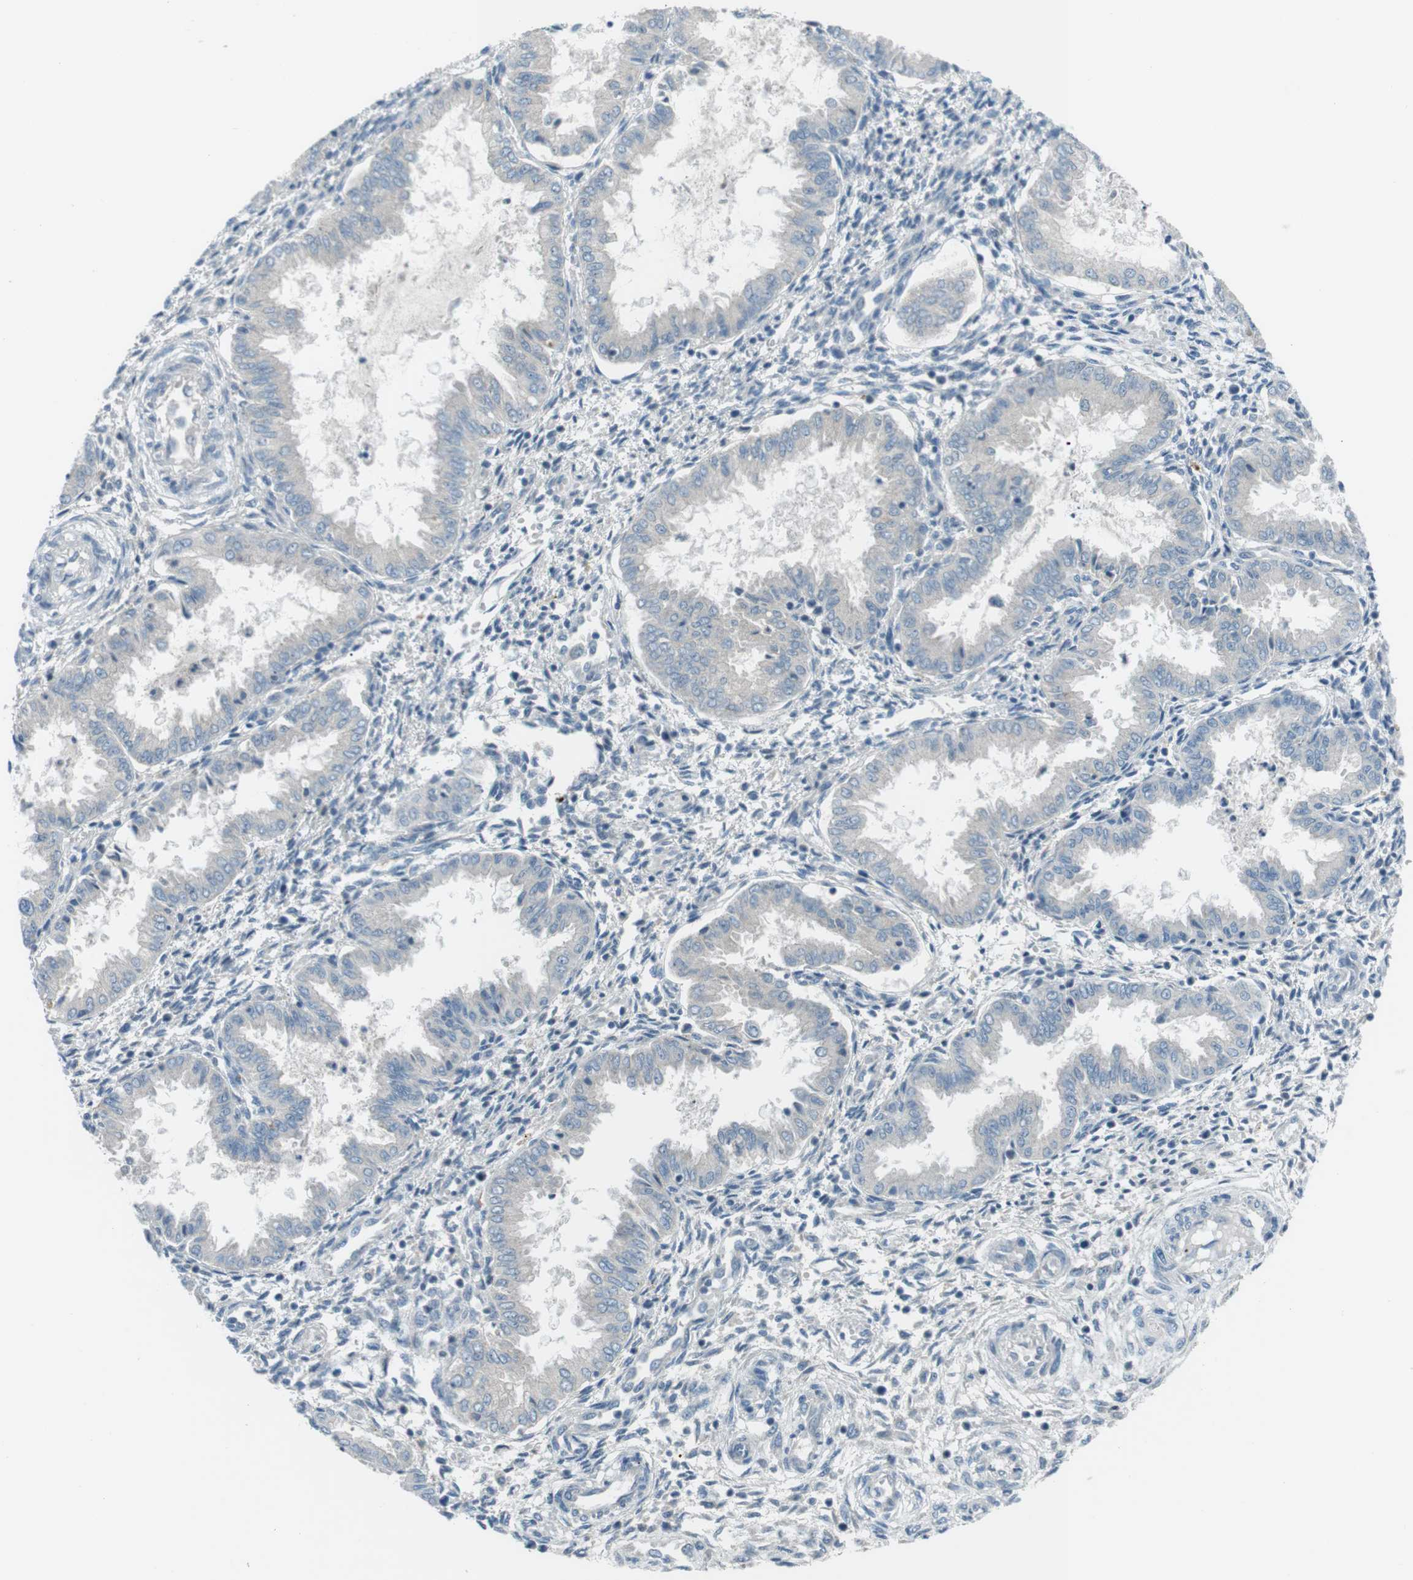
{"staining": {"intensity": "negative", "quantity": "none", "location": "none"}, "tissue": "endometrium", "cell_type": "Cells in endometrial stroma", "image_type": "normal", "snomed": [{"axis": "morphology", "description": "Normal tissue, NOS"}, {"axis": "topography", "description": "Endometrium"}], "caption": "The immunohistochemistry (IHC) photomicrograph has no significant staining in cells in endometrial stroma of endometrium.", "gene": "FCRLA", "patient": {"sex": "female", "age": 33}}